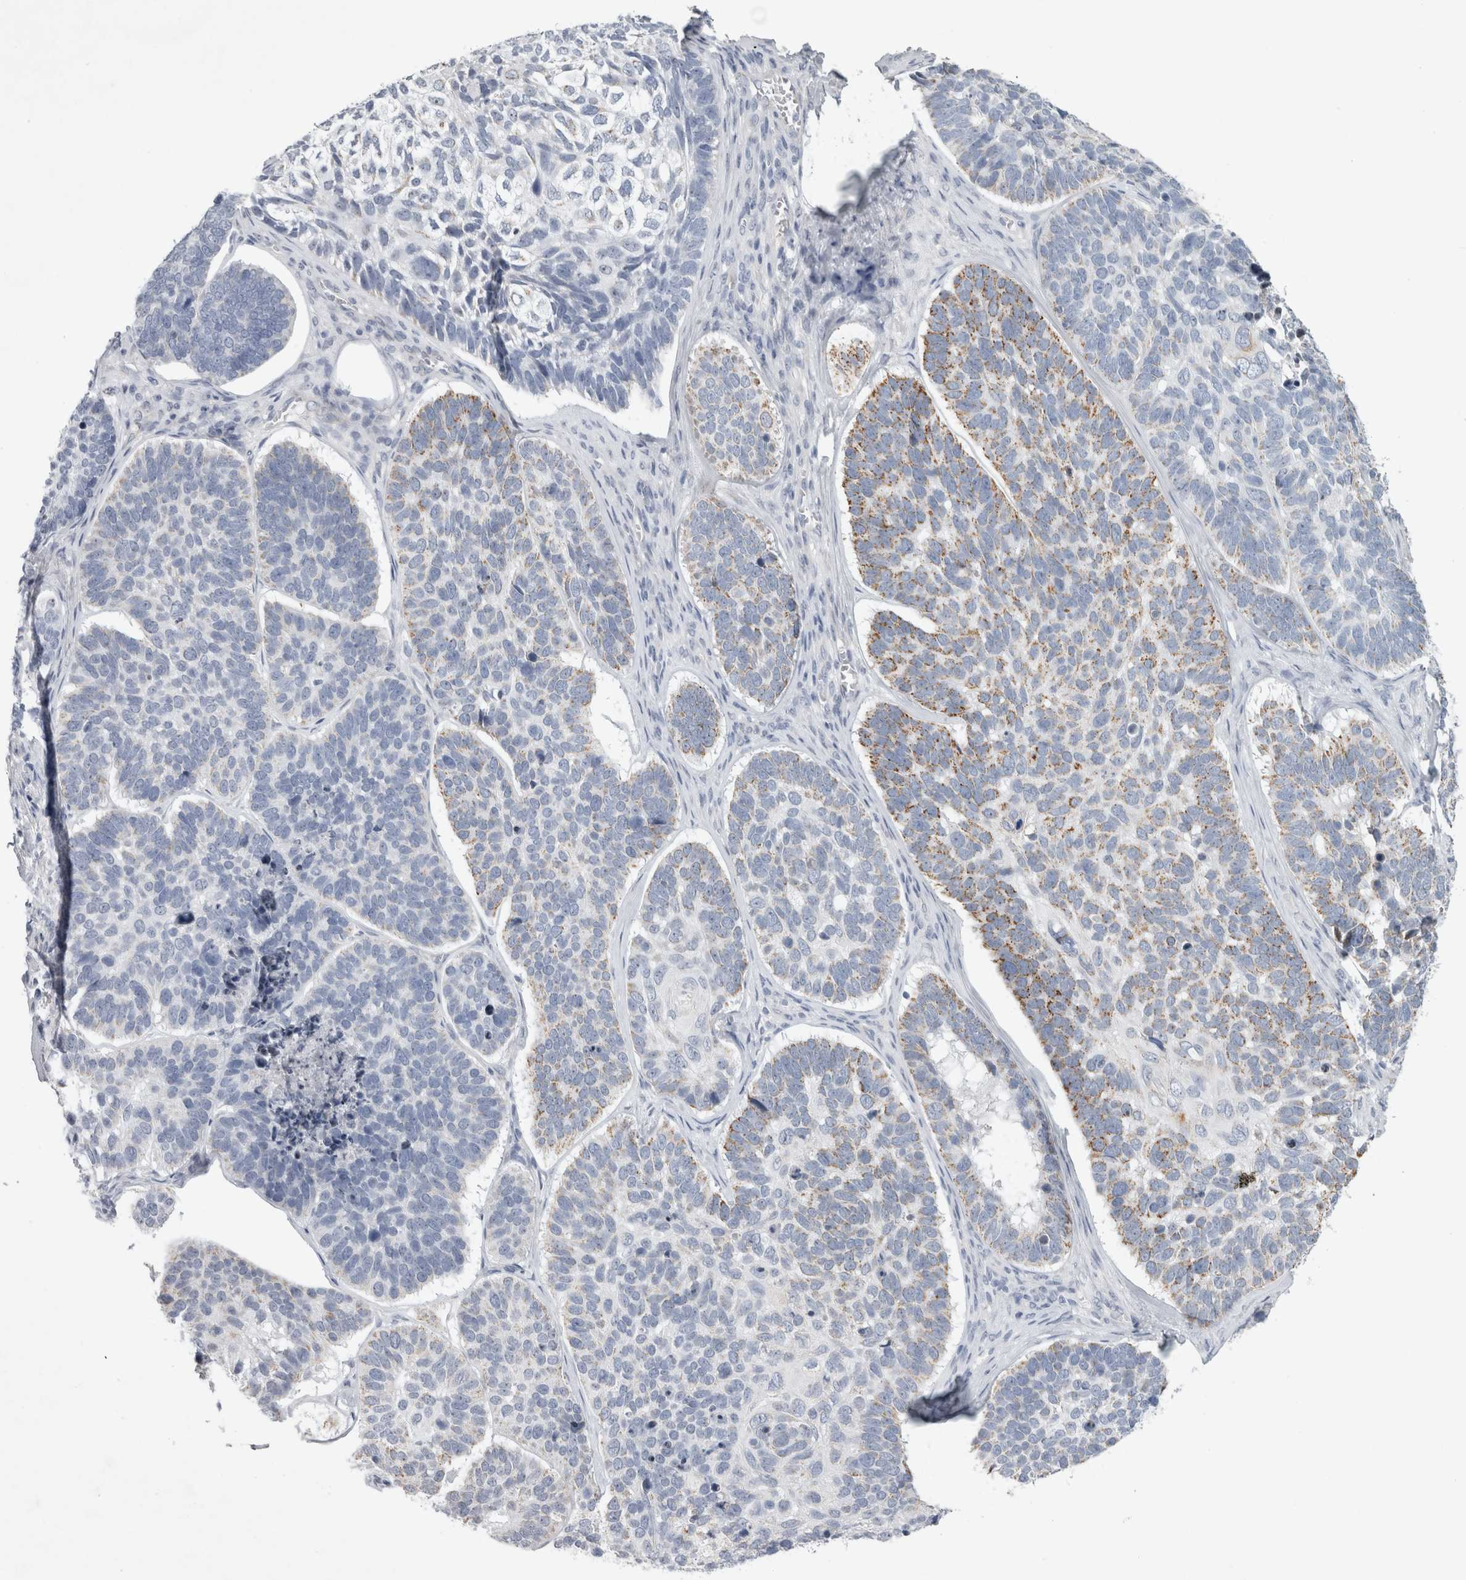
{"staining": {"intensity": "moderate", "quantity": "<25%", "location": "cytoplasmic/membranous"}, "tissue": "skin cancer", "cell_type": "Tumor cells", "image_type": "cancer", "snomed": [{"axis": "morphology", "description": "Basal cell carcinoma"}, {"axis": "topography", "description": "Skin"}], "caption": "Immunohistochemical staining of skin basal cell carcinoma displays low levels of moderate cytoplasmic/membranous staining in about <25% of tumor cells. The staining is performed using DAB (3,3'-diaminobenzidine) brown chromogen to label protein expression. The nuclei are counter-stained blue using hematoxylin.", "gene": "FXYD7", "patient": {"sex": "male", "age": 62}}